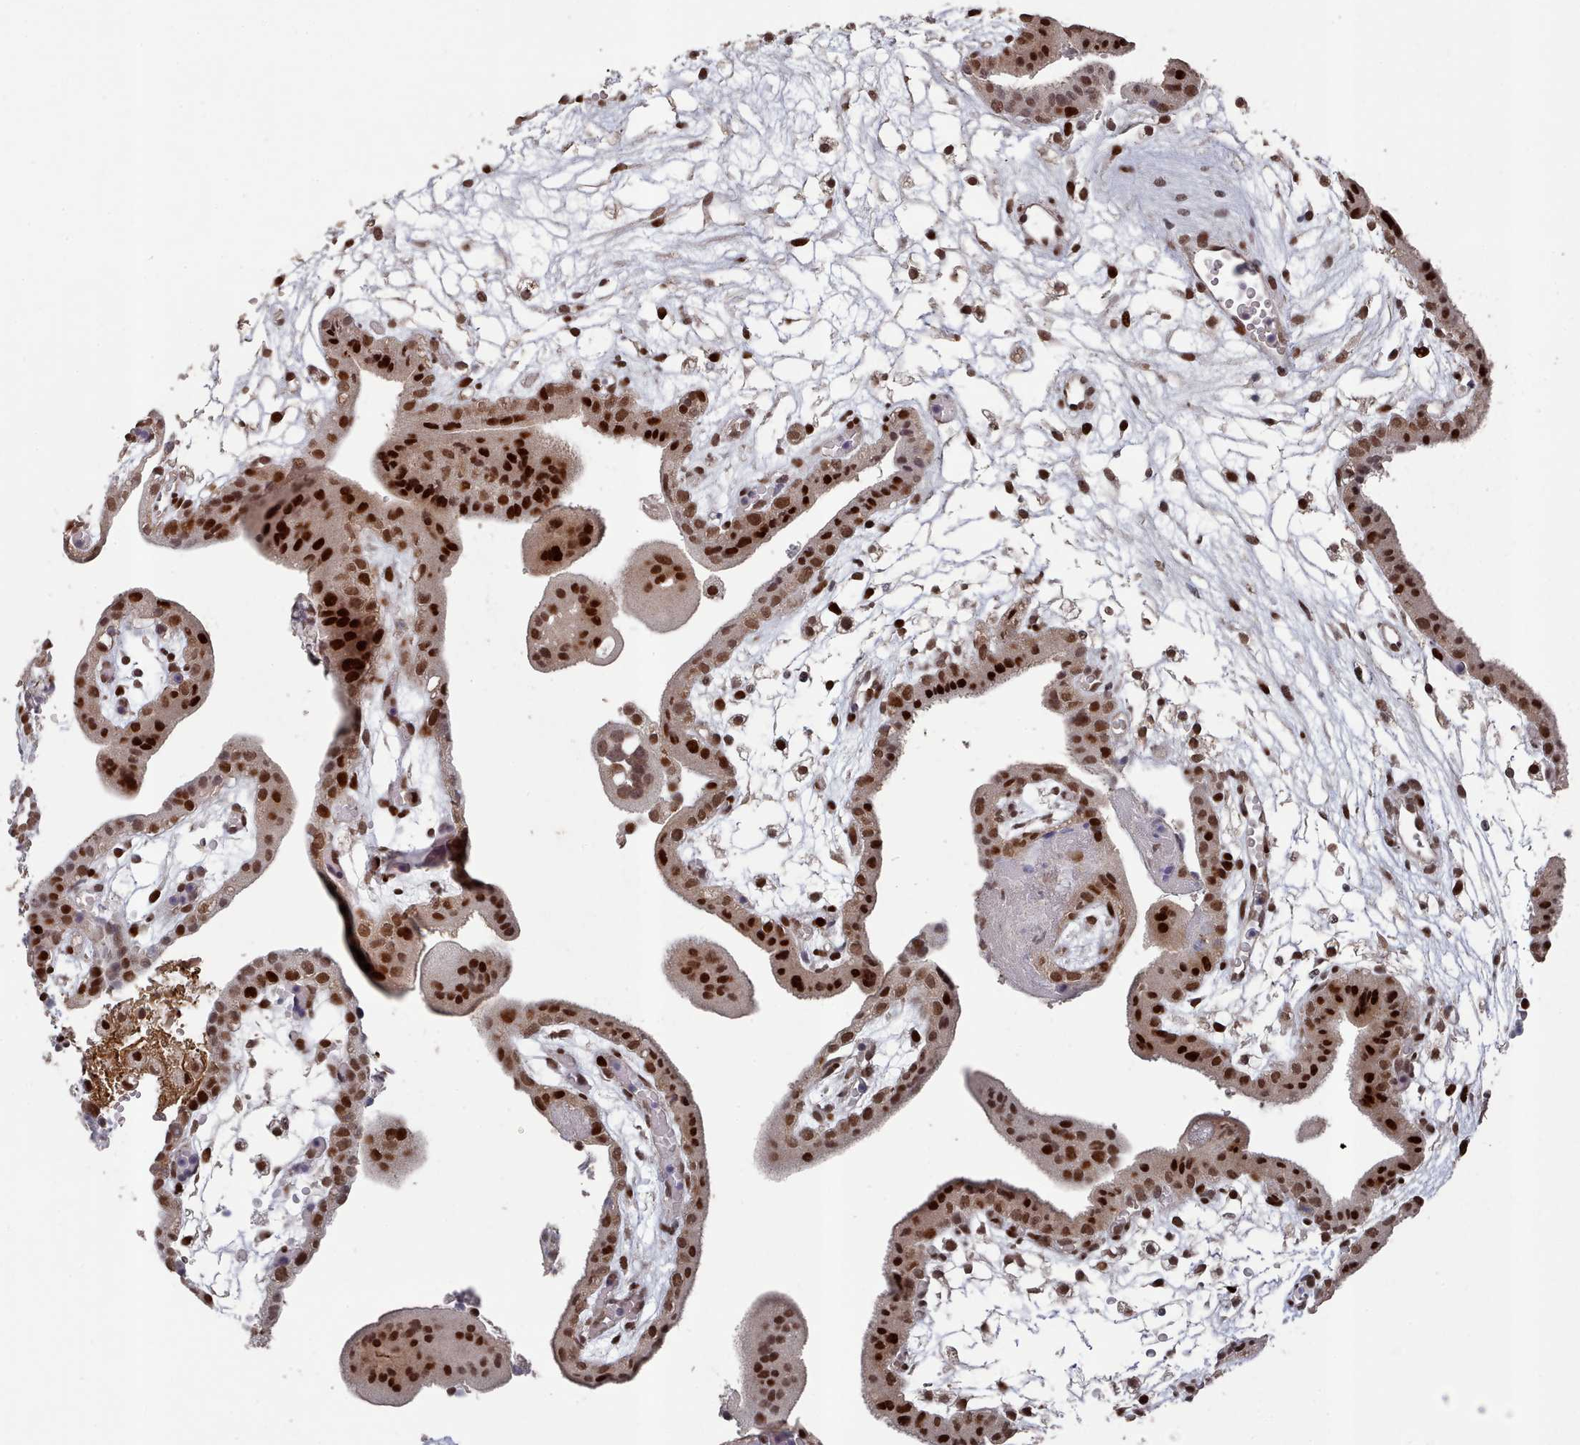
{"staining": {"intensity": "strong", "quantity": ">75%", "location": "cytoplasmic/membranous,nuclear"}, "tissue": "placenta", "cell_type": "Decidual cells", "image_type": "normal", "snomed": [{"axis": "morphology", "description": "Normal tissue, NOS"}, {"axis": "topography", "description": "Placenta"}], "caption": "This is an image of immunohistochemistry staining of benign placenta, which shows strong staining in the cytoplasmic/membranous,nuclear of decidual cells.", "gene": "PNRC2", "patient": {"sex": "female", "age": 18}}